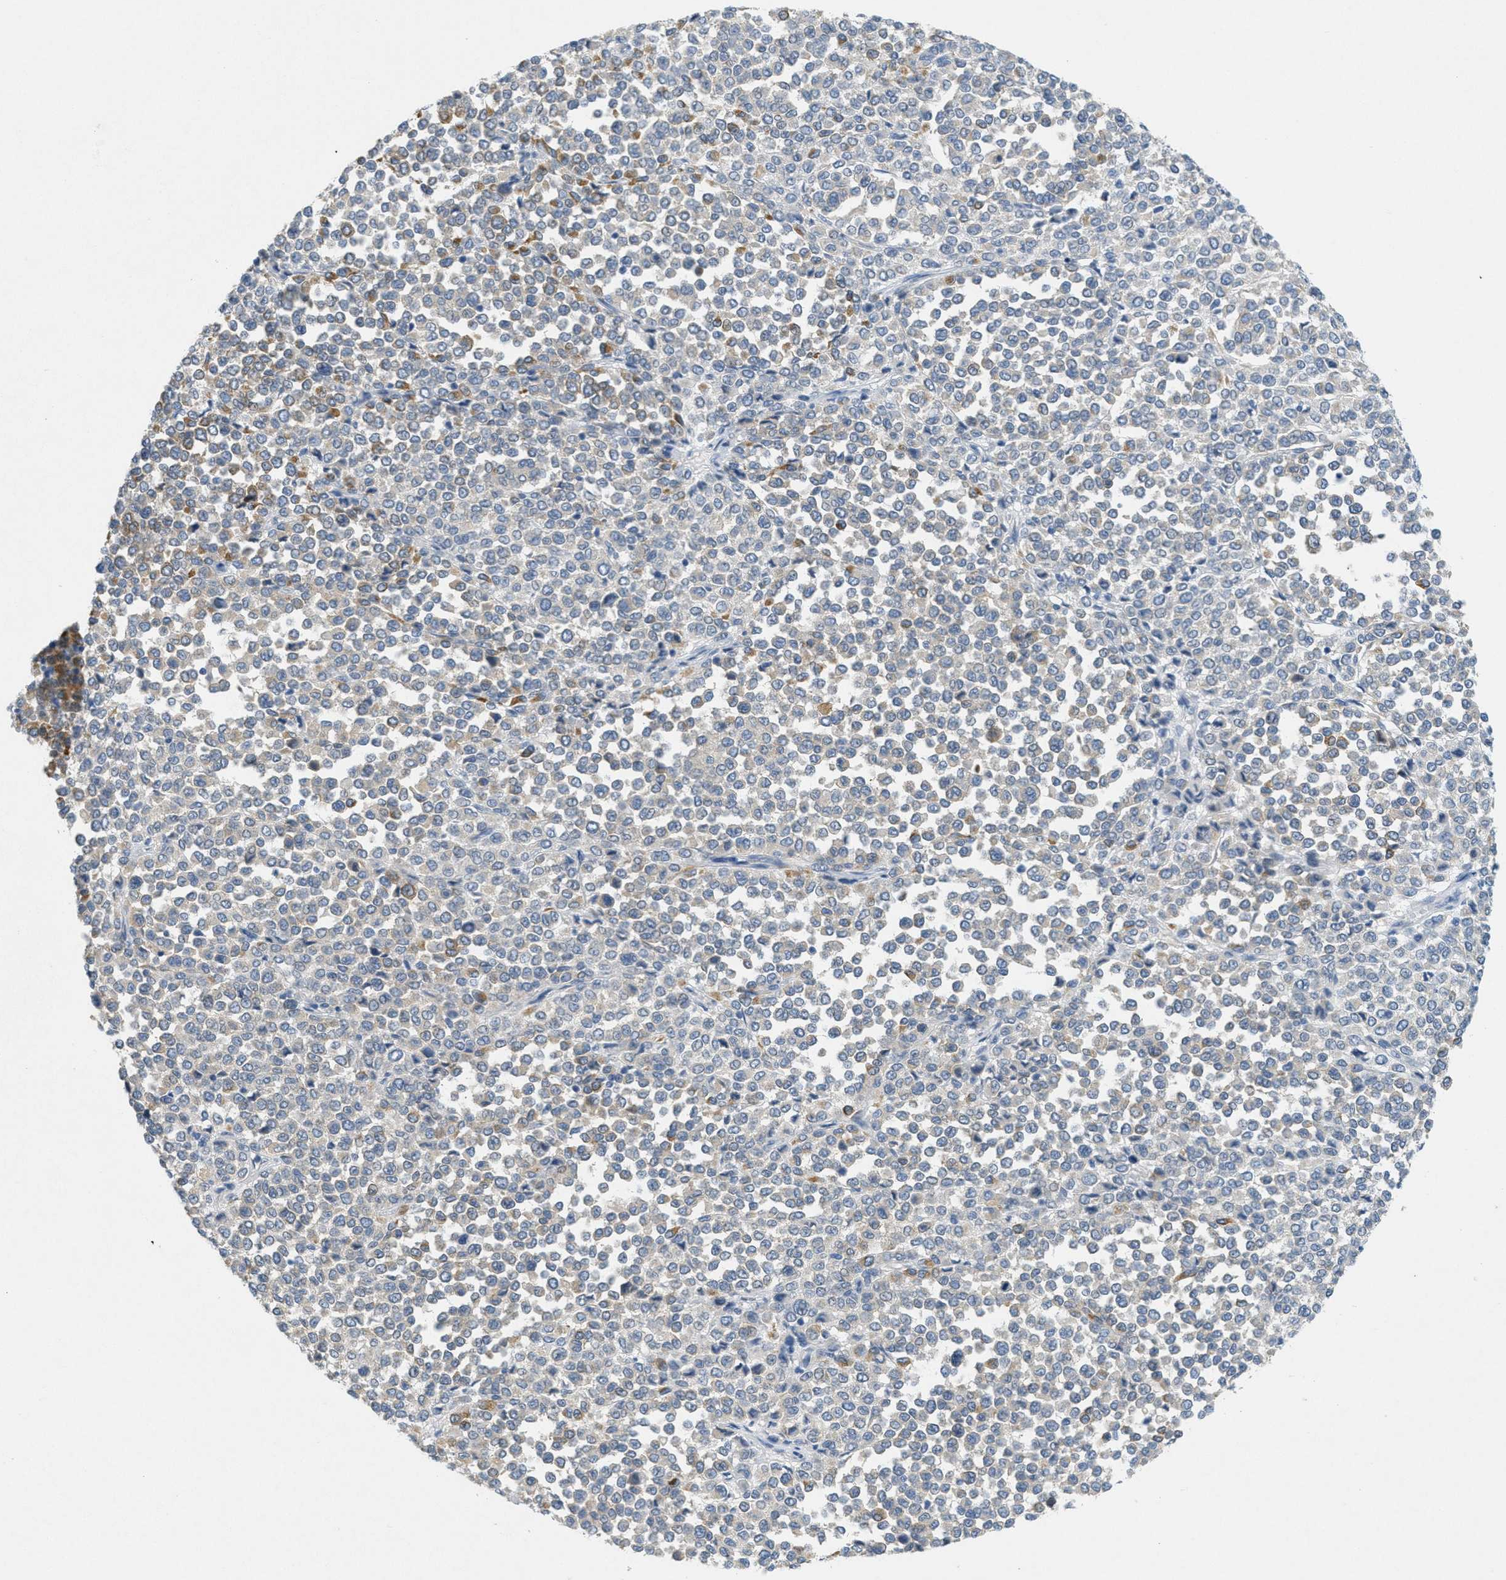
{"staining": {"intensity": "weak", "quantity": "<25%", "location": "cytoplasmic/membranous"}, "tissue": "melanoma", "cell_type": "Tumor cells", "image_type": "cancer", "snomed": [{"axis": "morphology", "description": "Malignant melanoma, Metastatic site"}, {"axis": "topography", "description": "Pancreas"}], "caption": "This histopathology image is of malignant melanoma (metastatic site) stained with IHC to label a protein in brown with the nuclei are counter-stained blue. There is no positivity in tumor cells. (IHC, brightfield microscopy, high magnification).", "gene": "ZFYVE9", "patient": {"sex": "female", "age": 30}}